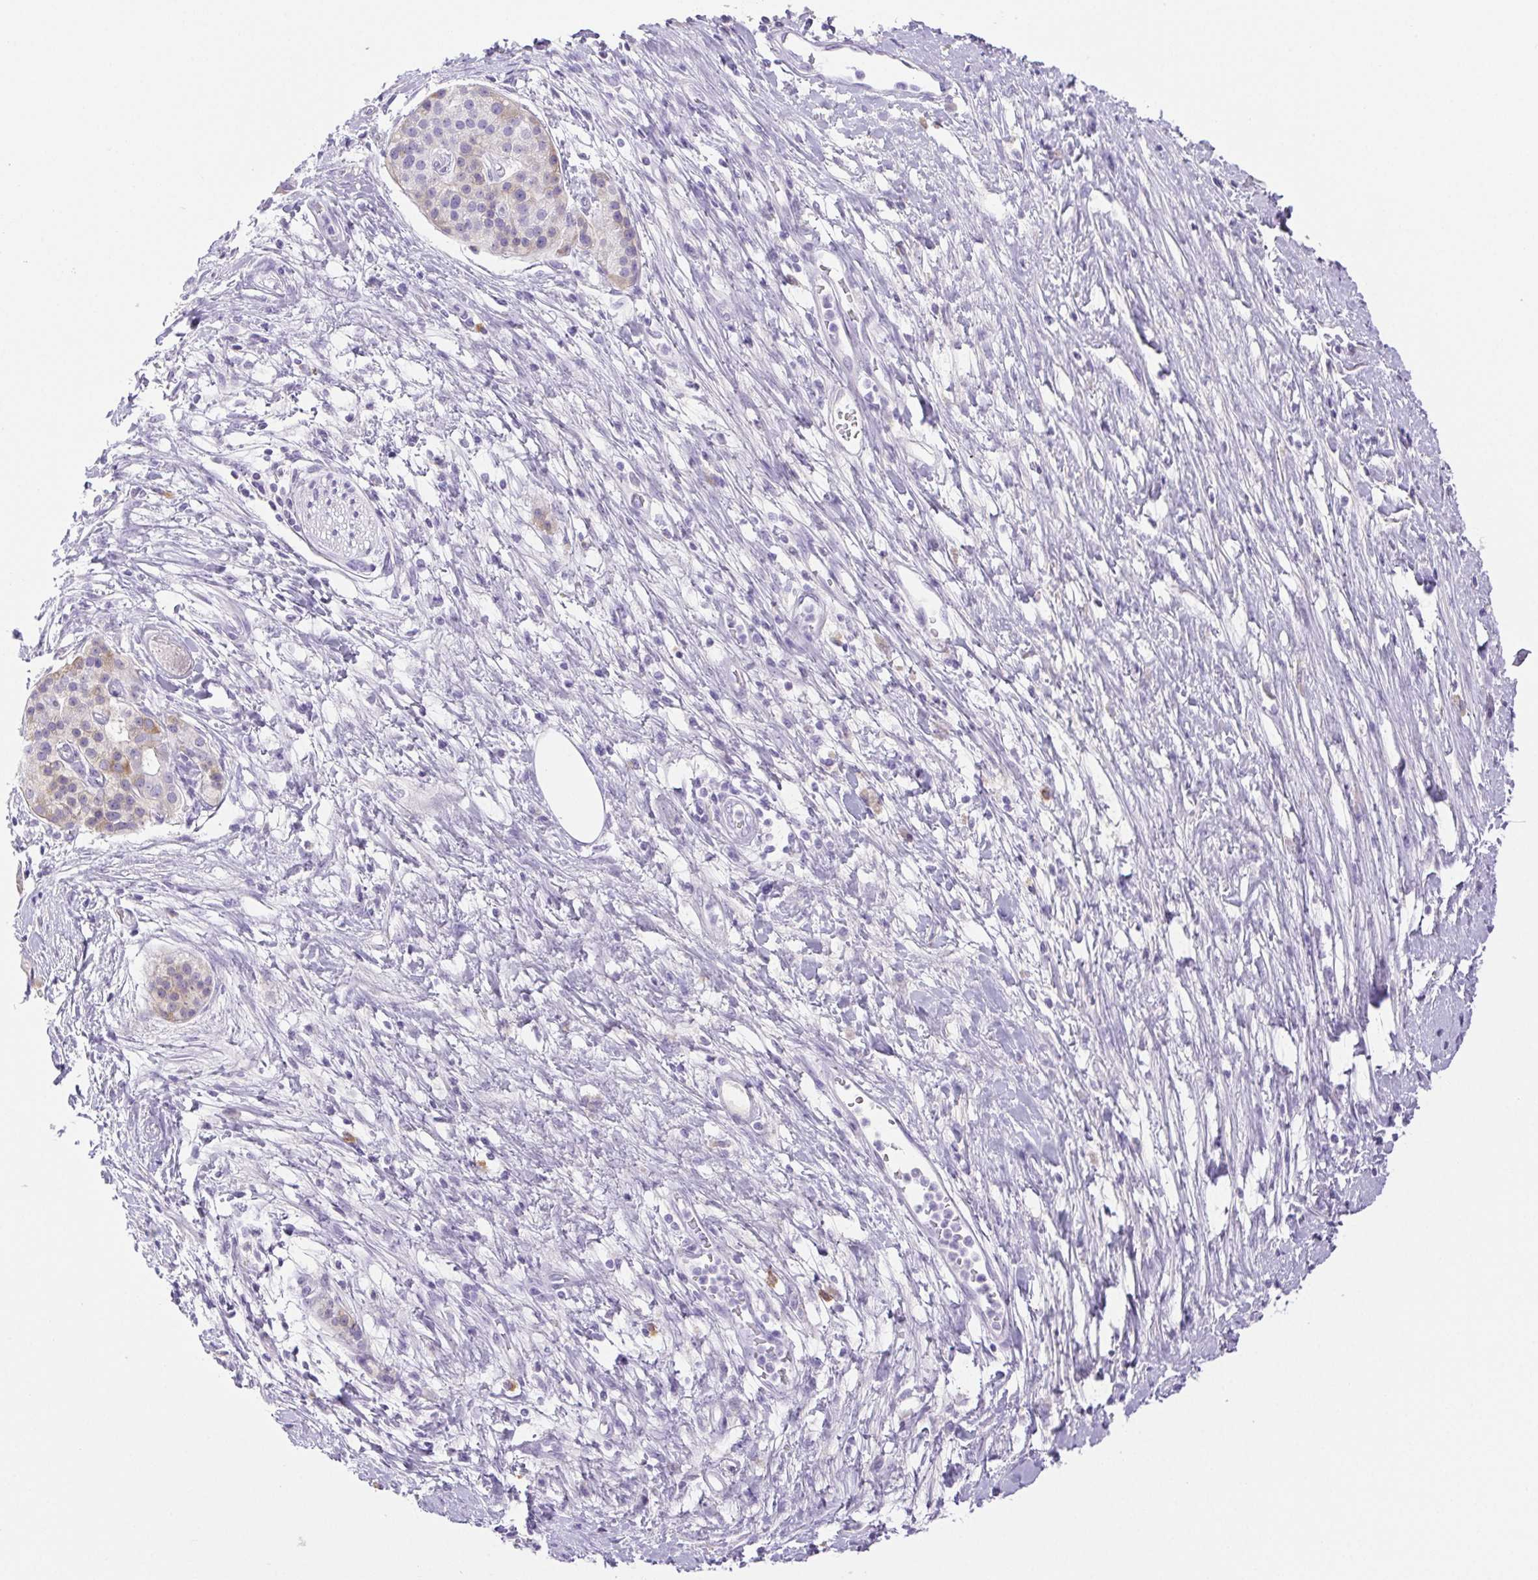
{"staining": {"intensity": "weak", "quantity": "<25%", "location": "cytoplasmic/membranous"}, "tissue": "pancreatic cancer", "cell_type": "Tumor cells", "image_type": "cancer", "snomed": [{"axis": "morphology", "description": "Adenocarcinoma, NOS"}, {"axis": "topography", "description": "Pancreas"}], "caption": "Micrograph shows no protein expression in tumor cells of pancreatic adenocarcinoma tissue. The staining is performed using DAB brown chromogen with nuclei counter-stained in using hematoxylin.", "gene": "PAPPA2", "patient": {"sex": "male", "age": 63}}